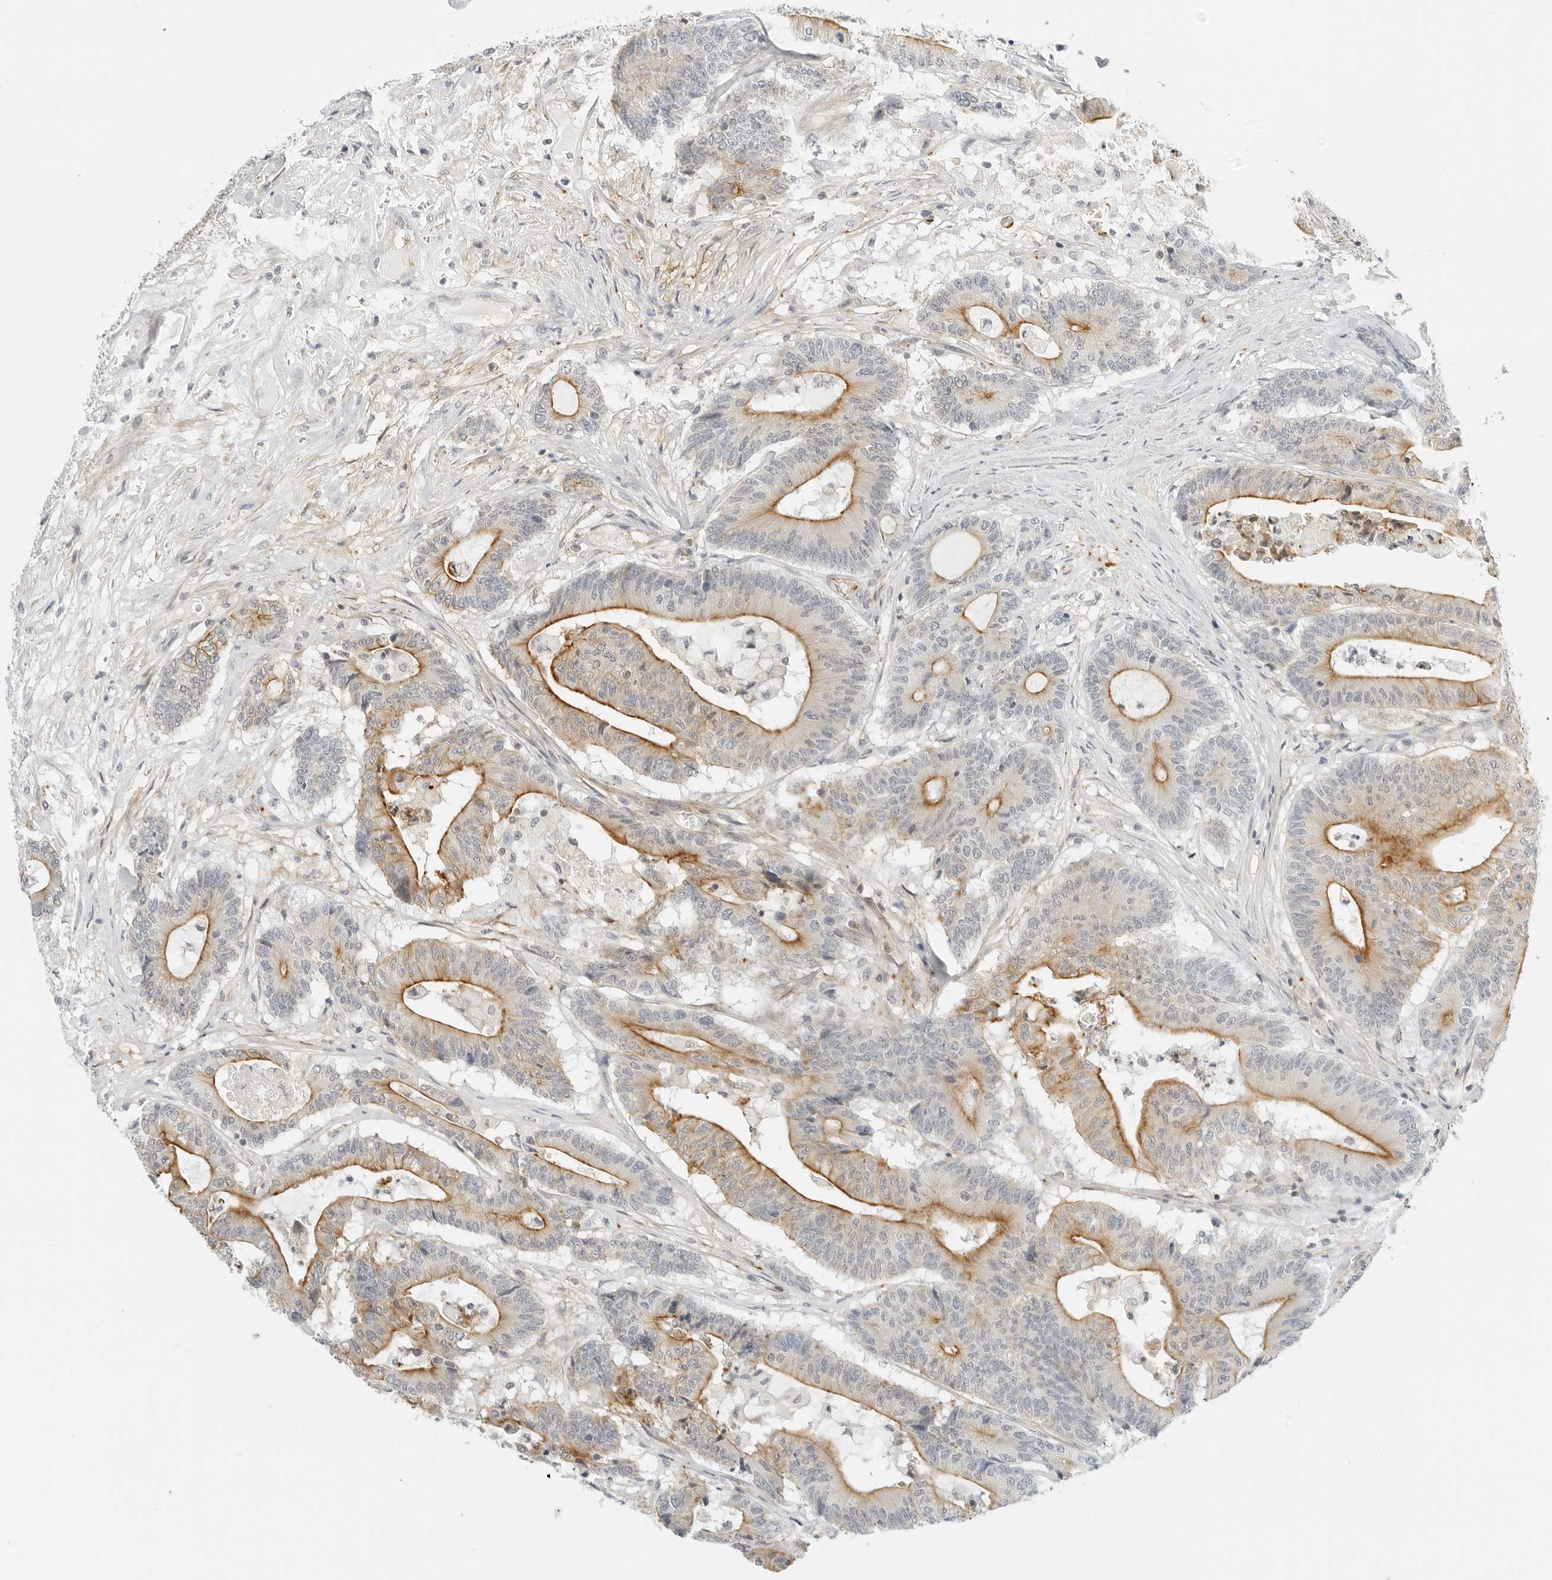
{"staining": {"intensity": "moderate", "quantity": "25%-75%", "location": "cytoplasmic/membranous"}, "tissue": "colorectal cancer", "cell_type": "Tumor cells", "image_type": "cancer", "snomed": [{"axis": "morphology", "description": "Adenocarcinoma, NOS"}, {"axis": "topography", "description": "Colon"}], "caption": "An immunohistochemistry (IHC) photomicrograph of tumor tissue is shown. Protein staining in brown shows moderate cytoplasmic/membranous positivity in adenocarcinoma (colorectal) within tumor cells. The protein is shown in brown color, while the nuclei are stained blue.", "gene": "OSCP1", "patient": {"sex": "female", "age": 84}}